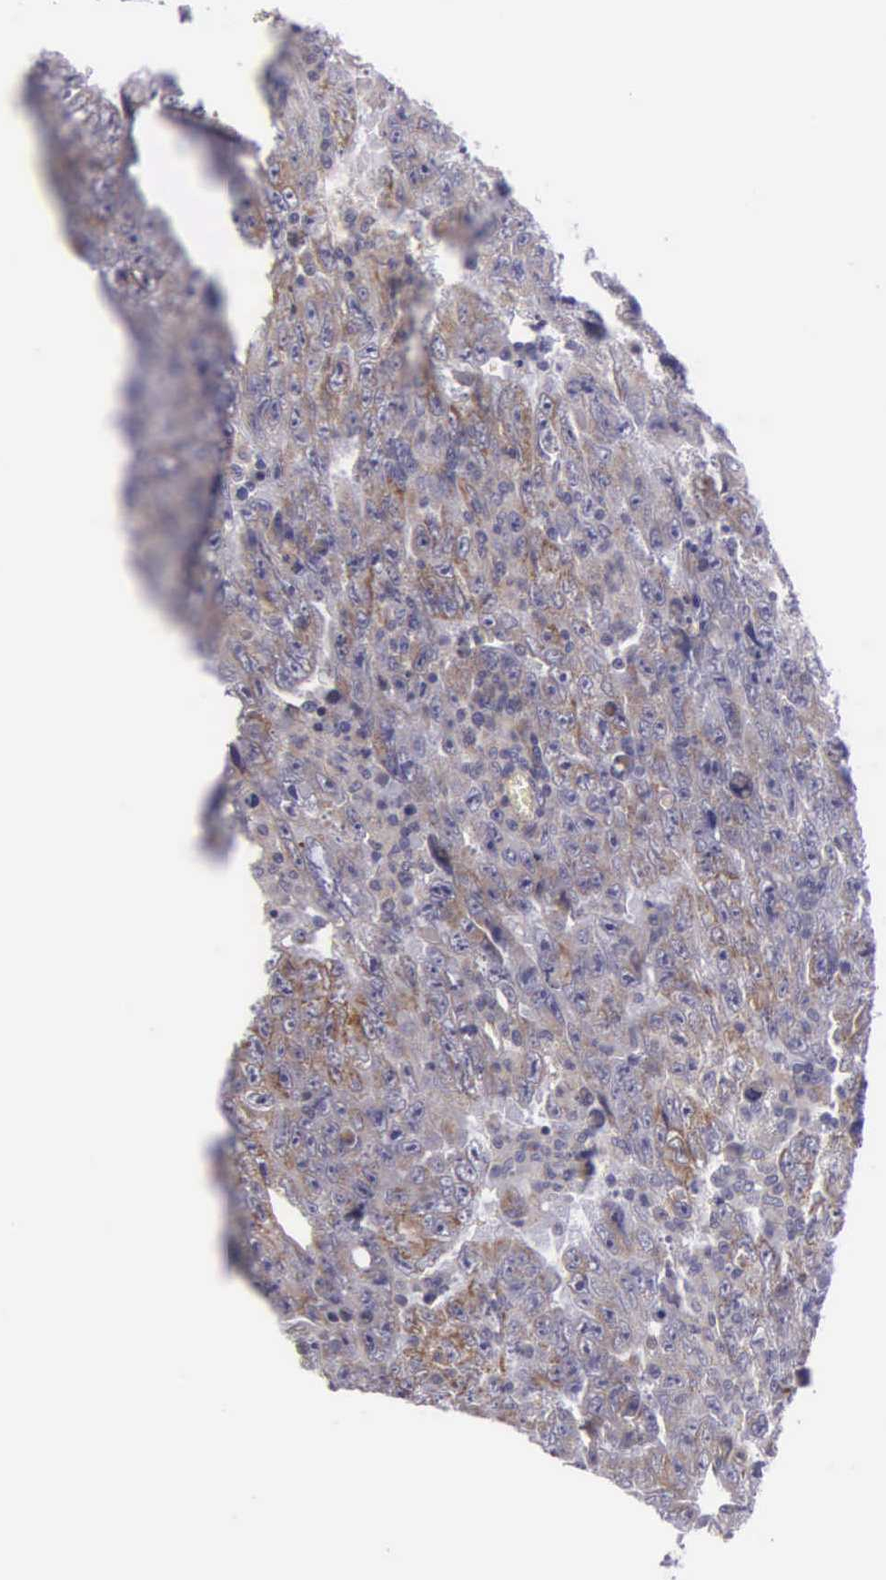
{"staining": {"intensity": "moderate", "quantity": "25%-75%", "location": "cytoplasmic/membranous"}, "tissue": "testis cancer", "cell_type": "Tumor cells", "image_type": "cancer", "snomed": [{"axis": "morphology", "description": "Carcinoma, Embryonal, NOS"}, {"axis": "topography", "description": "Testis"}], "caption": "A brown stain labels moderate cytoplasmic/membranous expression of a protein in testis cancer (embryonal carcinoma) tumor cells. Nuclei are stained in blue.", "gene": "SYNJ2BP", "patient": {"sex": "male", "age": 28}}